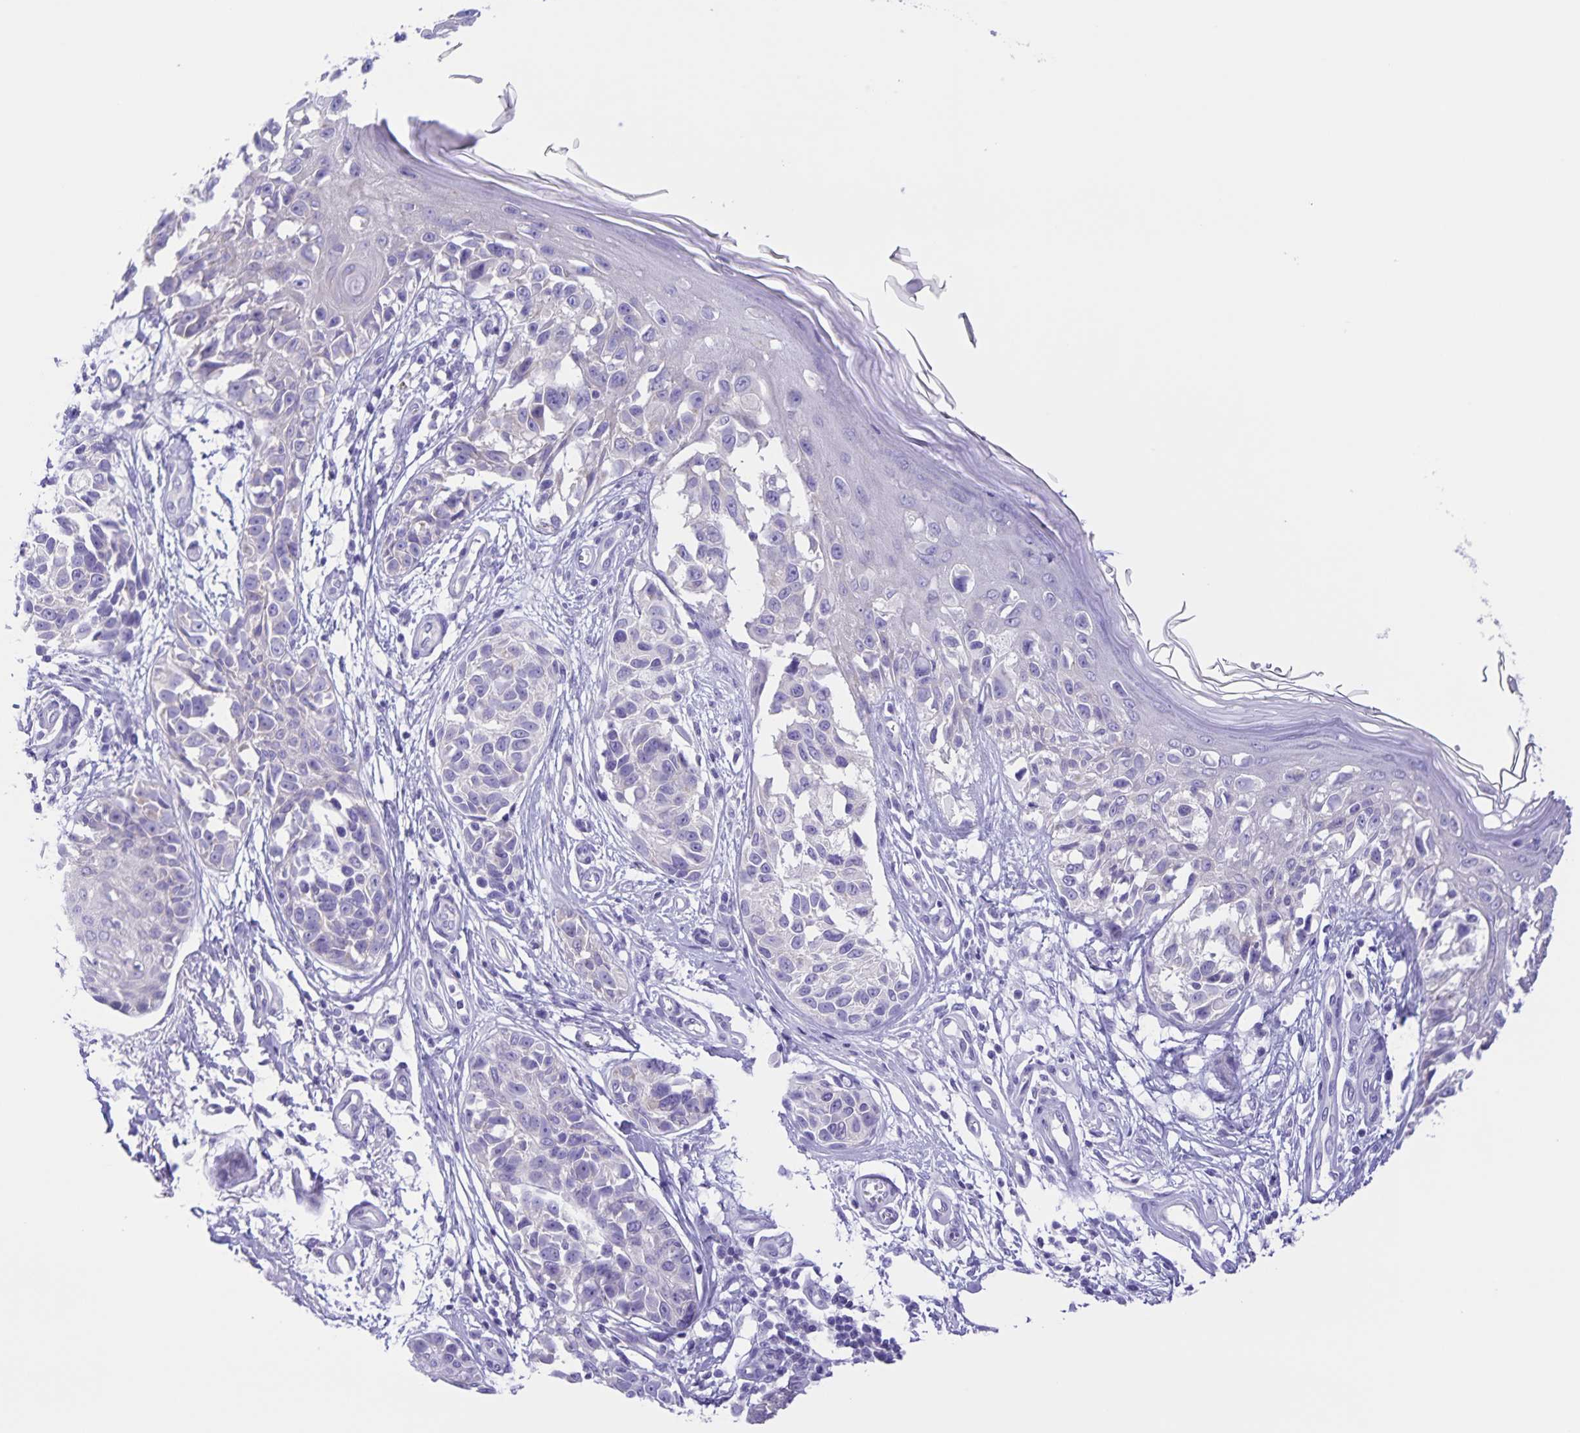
{"staining": {"intensity": "negative", "quantity": "none", "location": "none"}, "tissue": "melanoma", "cell_type": "Tumor cells", "image_type": "cancer", "snomed": [{"axis": "morphology", "description": "Malignant melanoma, NOS"}, {"axis": "topography", "description": "Skin"}], "caption": "Tumor cells are negative for protein expression in human melanoma.", "gene": "CAPSL", "patient": {"sex": "male", "age": 73}}